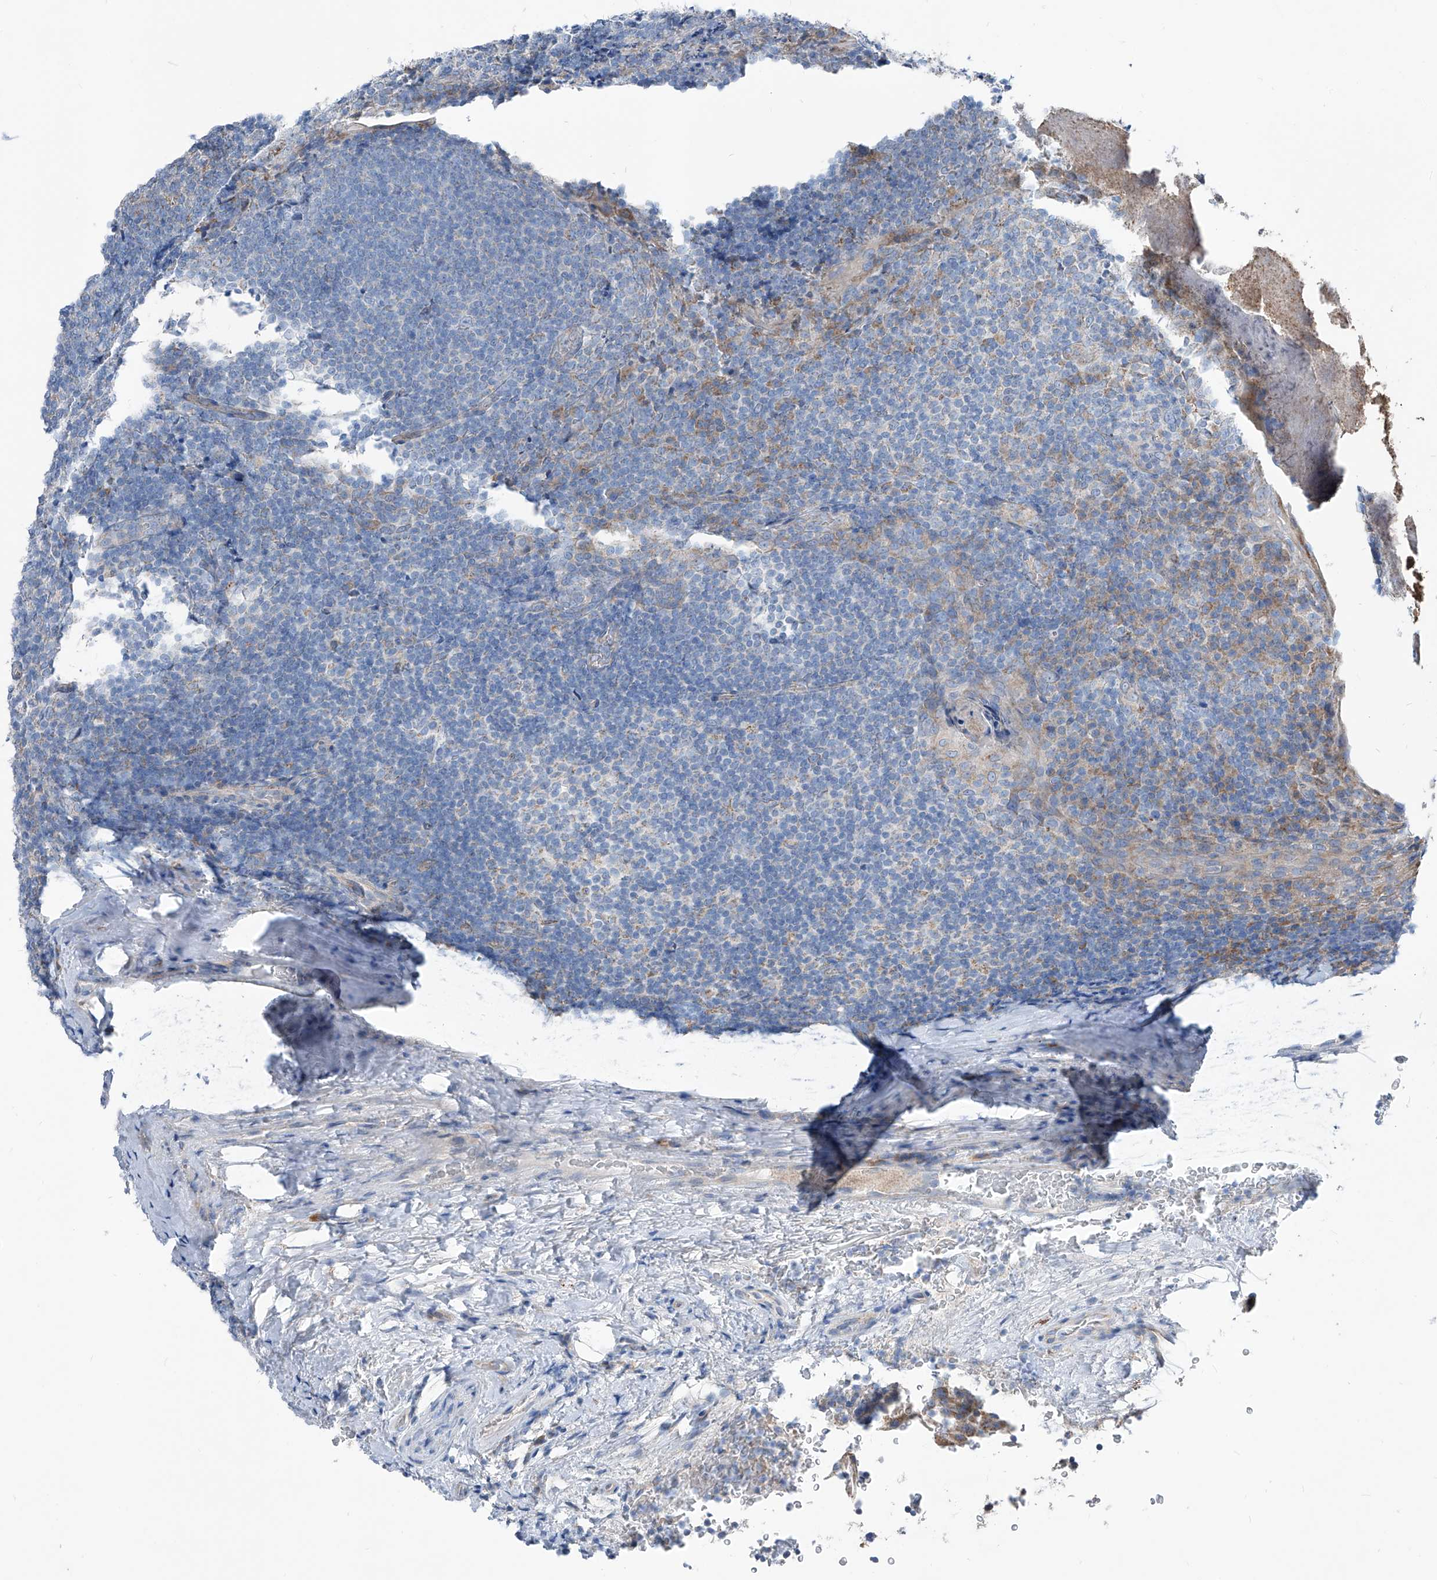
{"staining": {"intensity": "weak", "quantity": "<25%", "location": "cytoplasmic/membranous"}, "tissue": "tonsil", "cell_type": "Germinal center cells", "image_type": "normal", "snomed": [{"axis": "morphology", "description": "Normal tissue, NOS"}, {"axis": "topography", "description": "Tonsil"}], "caption": "Micrograph shows no protein staining in germinal center cells of benign tonsil. (DAB immunohistochemistry (IHC) with hematoxylin counter stain).", "gene": "AGPS", "patient": {"sex": "male", "age": 37}}